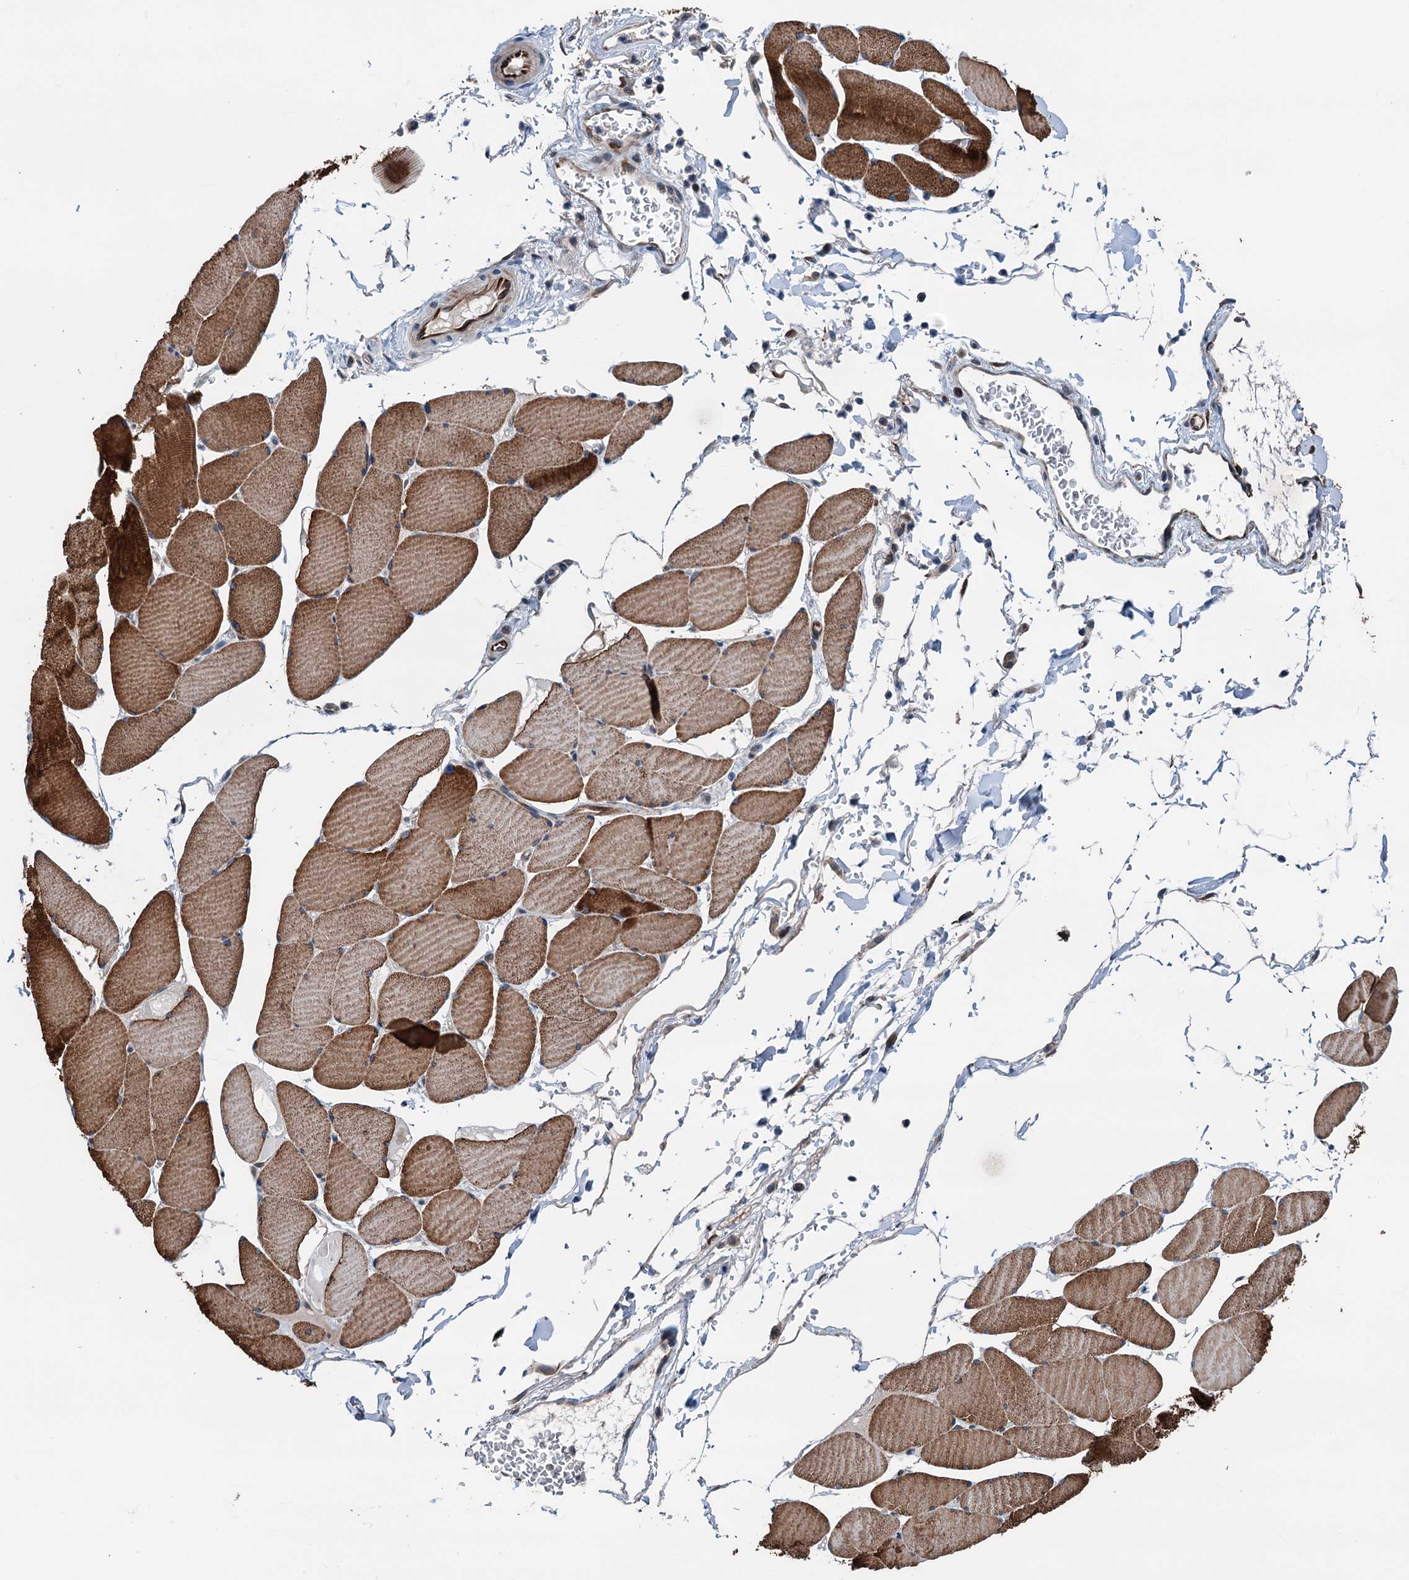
{"staining": {"intensity": "strong", "quantity": ">75%", "location": "cytoplasmic/membranous"}, "tissue": "skeletal muscle", "cell_type": "Myocytes", "image_type": "normal", "snomed": [{"axis": "morphology", "description": "Normal tissue, NOS"}, {"axis": "topography", "description": "Skeletal muscle"}, {"axis": "topography", "description": "Head-Neck"}], "caption": "This histopathology image demonstrates immunohistochemistry (IHC) staining of unremarkable skeletal muscle, with high strong cytoplasmic/membranous expression in approximately >75% of myocytes.", "gene": "ELAC1", "patient": {"sex": "male", "age": 66}}